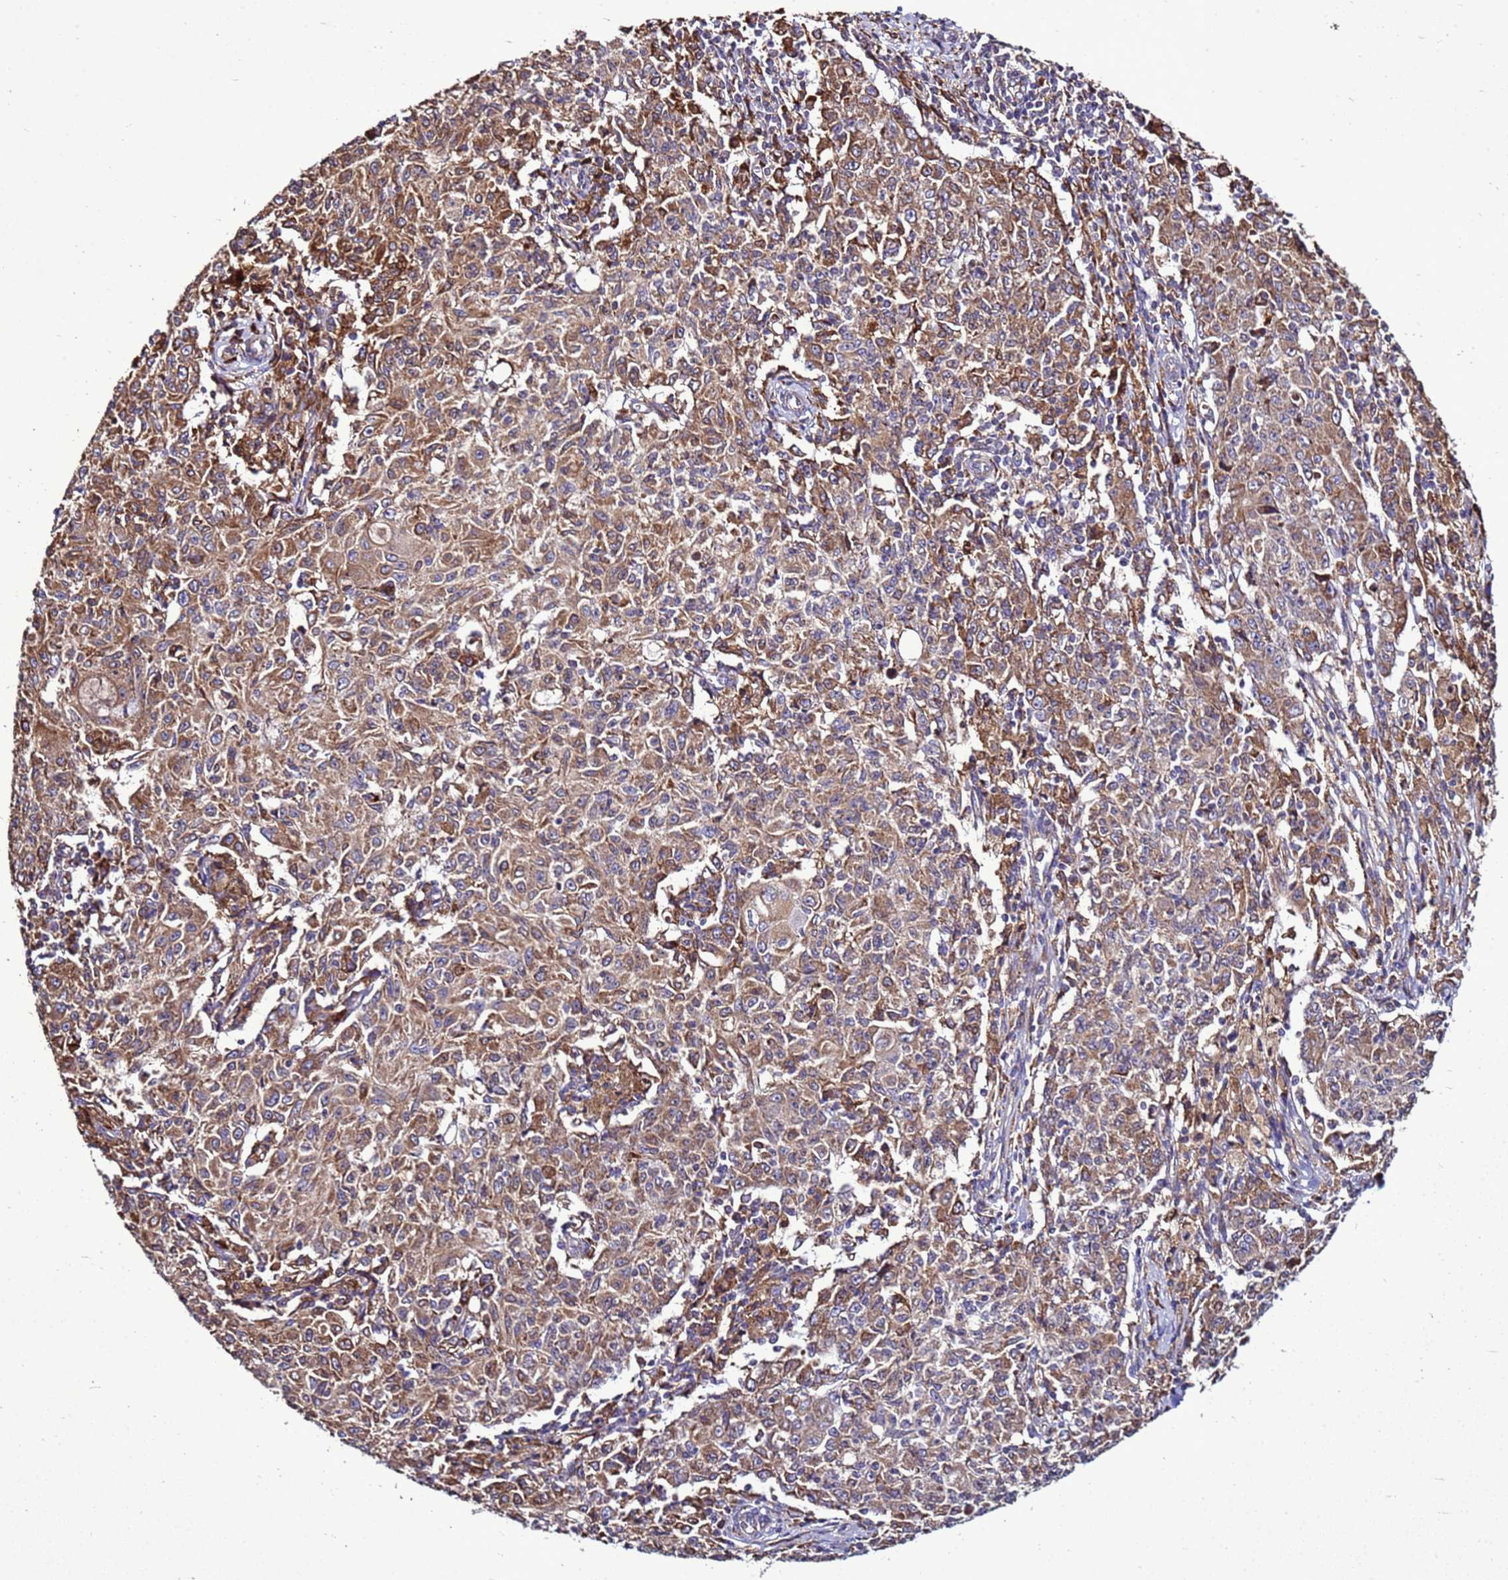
{"staining": {"intensity": "moderate", "quantity": ">75%", "location": "cytoplasmic/membranous"}, "tissue": "ovarian cancer", "cell_type": "Tumor cells", "image_type": "cancer", "snomed": [{"axis": "morphology", "description": "Carcinoma, endometroid"}, {"axis": "topography", "description": "Ovary"}], "caption": "About >75% of tumor cells in human ovarian cancer exhibit moderate cytoplasmic/membranous protein staining as visualized by brown immunohistochemical staining.", "gene": "ANTKMT", "patient": {"sex": "female", "age": 42}}